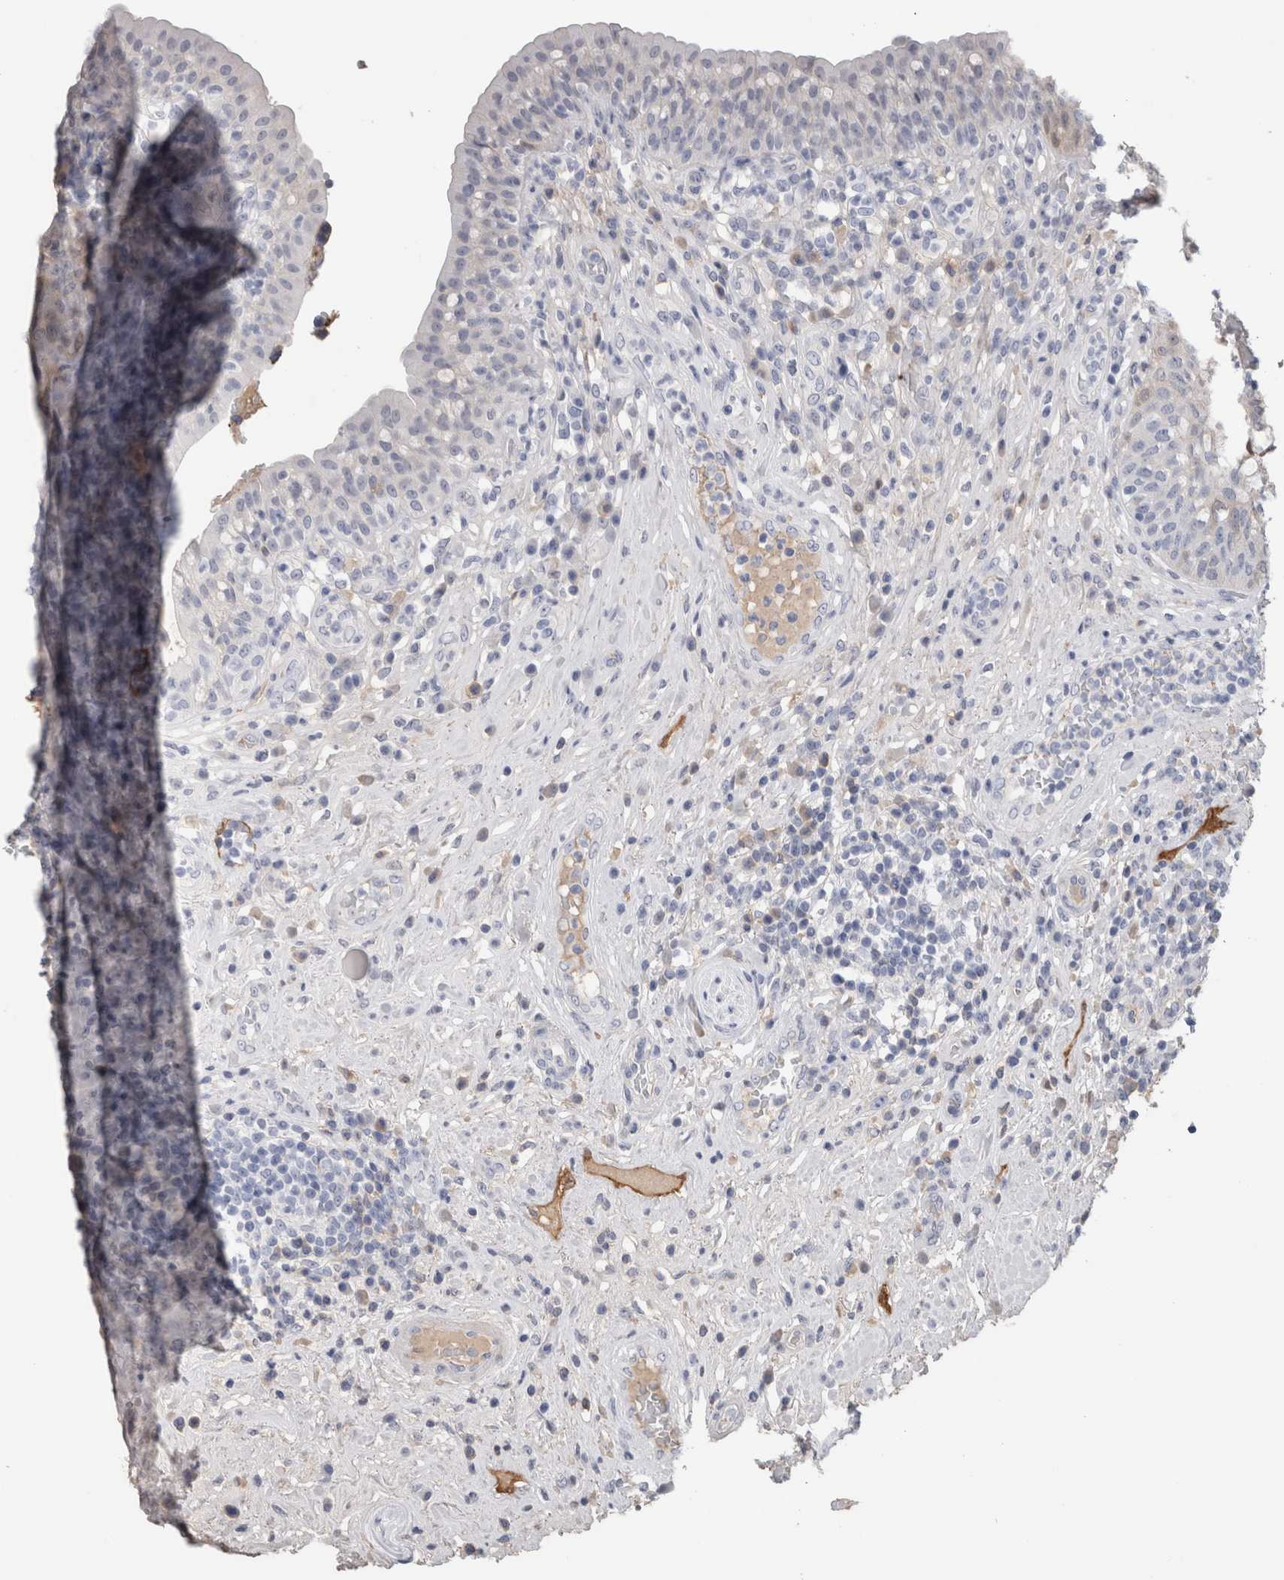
{"staining": {"intensity": "weak", "quantity": "25%-75%", "location": "cytoplasmic/membranous"}, "tissue": "urinary bladder", "cell_type": "Urothelial cells", "image_type": "normal", "snomed": [{"axis": "morphology", "description": "Normal tissue, NOS"}, {"axis": "topography", "description": "Urinary bladder"}], "caption": "Brown immunohistochemical staining in normal human urinary bladder shows weak cytoplasmic/membranous positivity in approximately 25%-75% of urothelial cells.", "gene": "FABP4", "patient": {"sex": "female", "age": 62}}